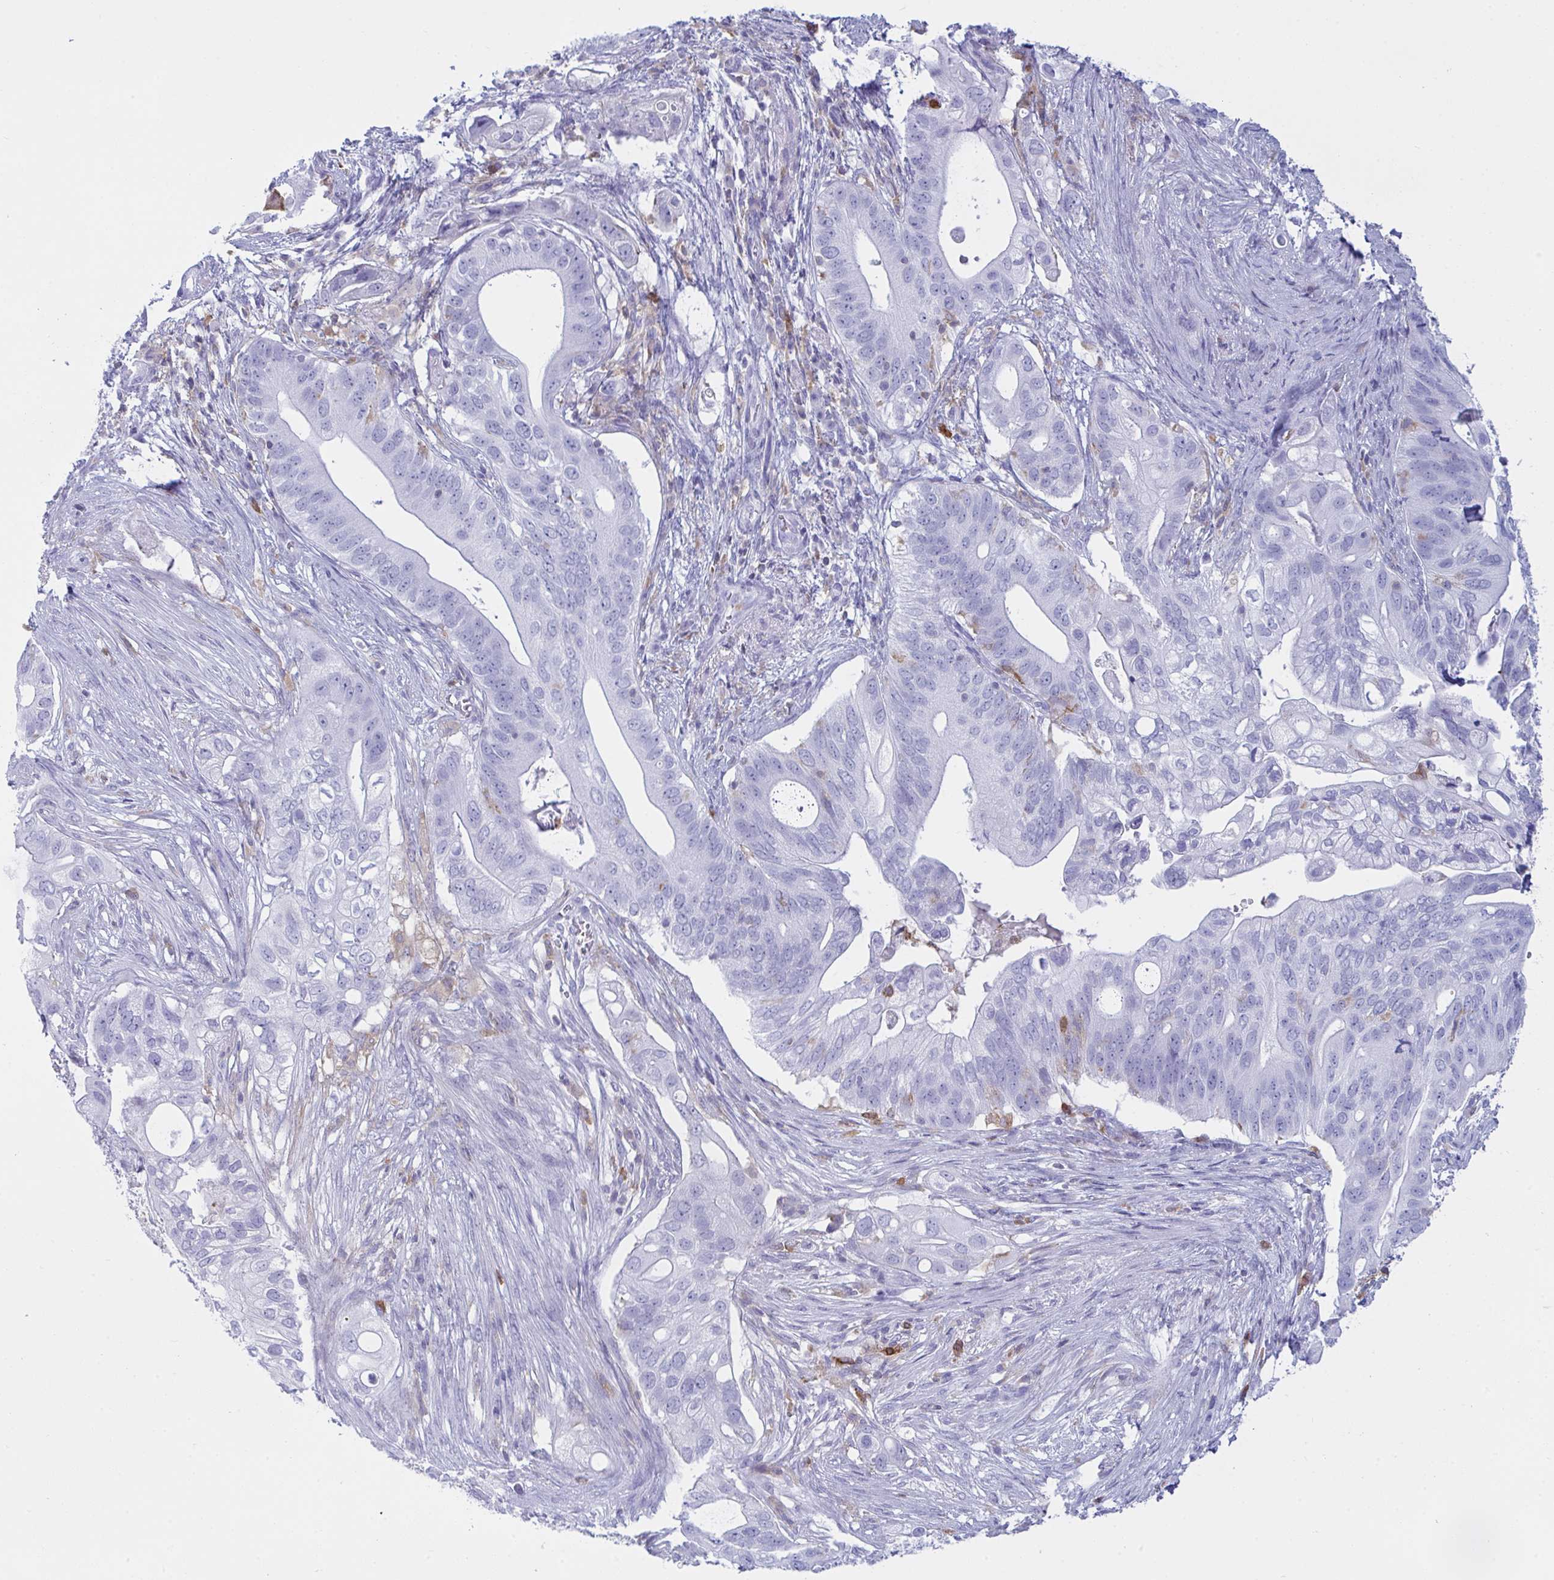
{"staining": {"intensity": "negative", "quantity": "none", "location": "none"}, "tissue": "pancreatic cancer", "cell_type": "Tumor cells", "image_type": "cancer", "snomed": [{"axis": "morphology", "description": "Adenocarcinoma, NOS"}, {"axis": "topography", "description": "Pancreas"}], "caption": "IHC of pancreatic cancer (adenocarcinoma) demonstrates no staining in tumor cells.", "gene": "MYO1F", "patient": {"sex": "female", "age": 72}}